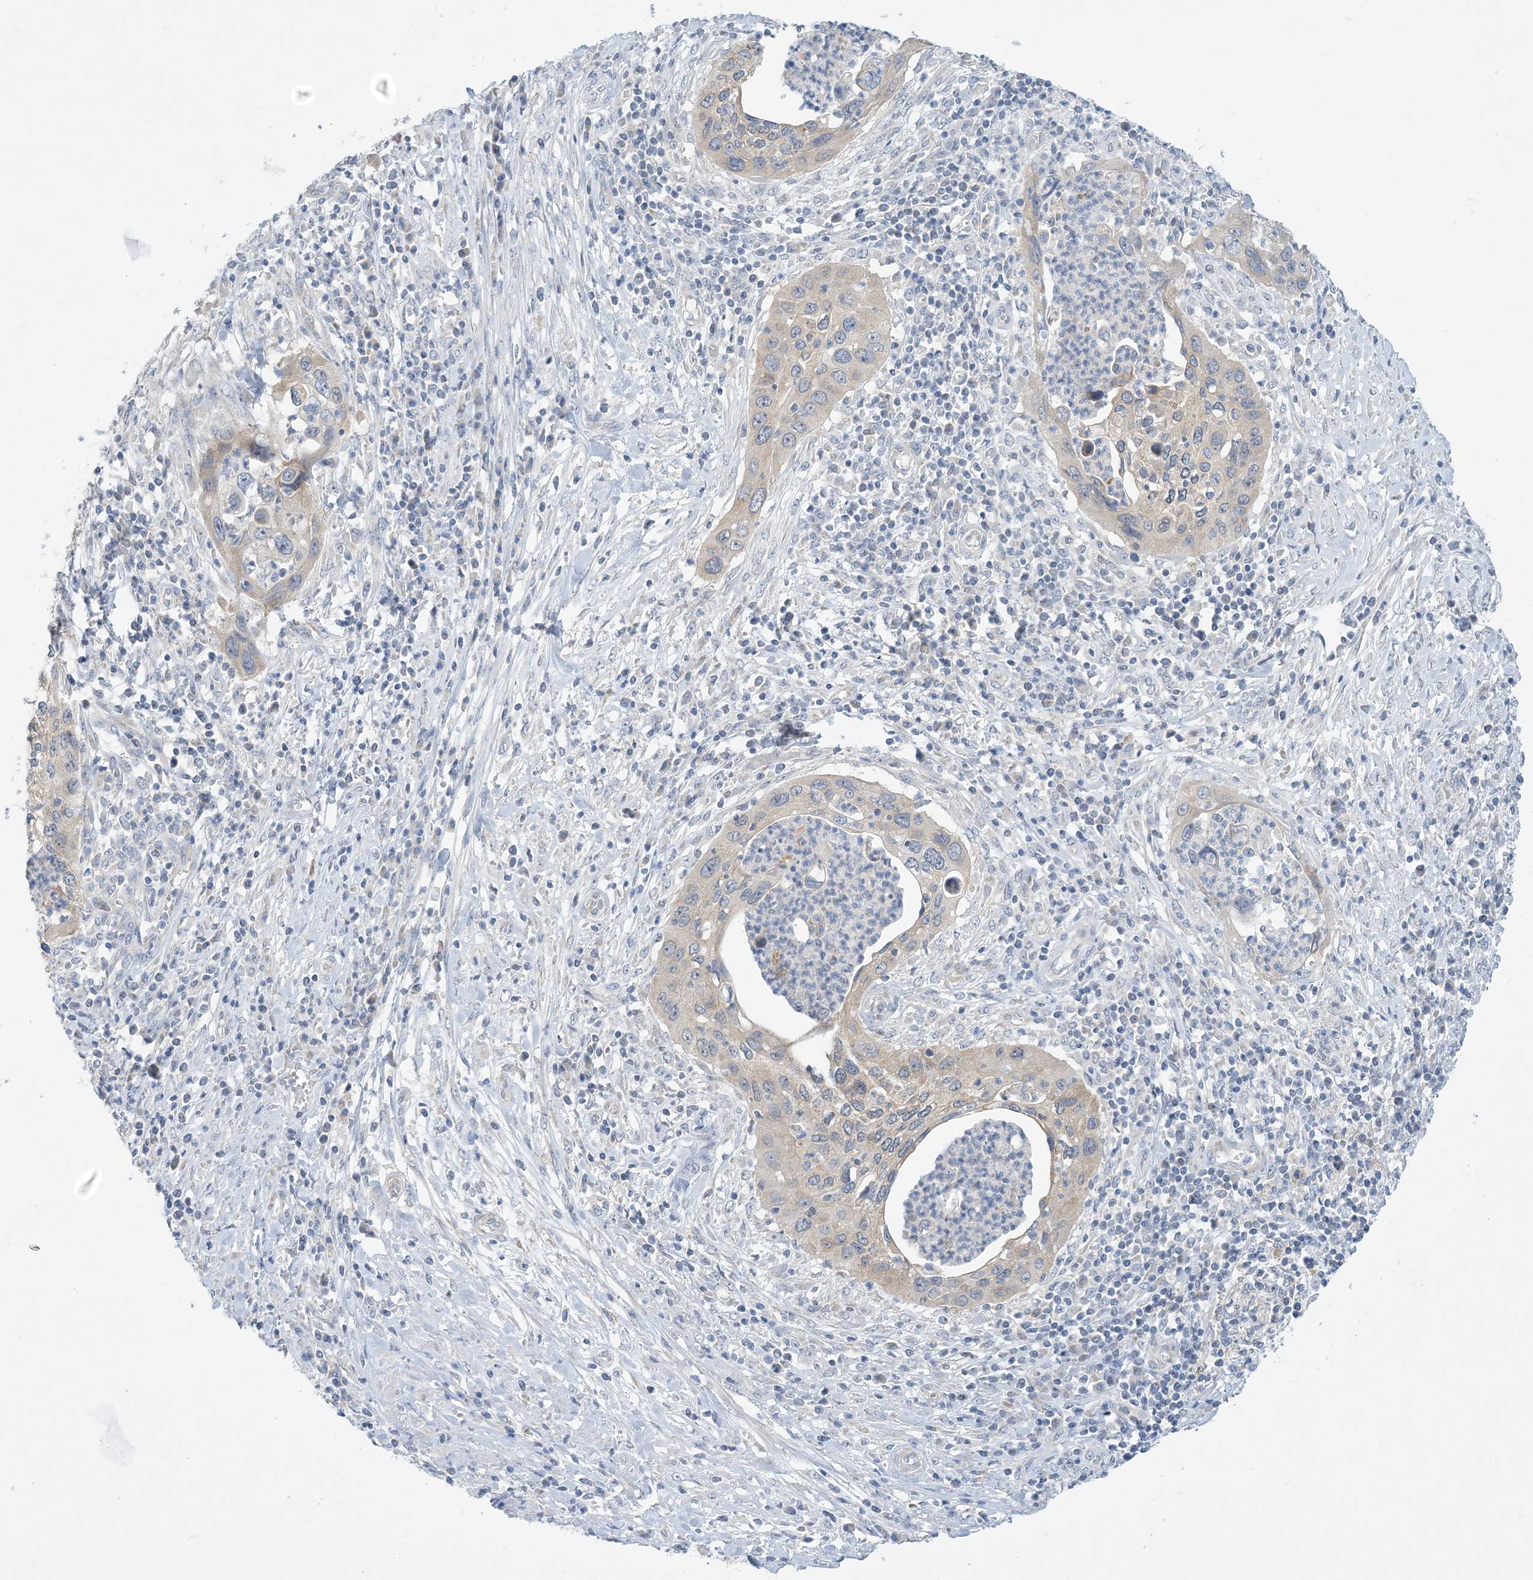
{"staining": {"intensity": "weak", "quantity": "<25%", "location": "cytoplasmic/membranous"}, "tissue": "cervical cancer", "cell_type": "Tumor cells", "image_type": "cancer", "snomed": [{"axis": "morphology", "description": "Squamous cell carcinoma, NOS"}, {"axis": "topography", "description": "Cervix"}], "caption": "Immunohistochemical staining of squamous cell carcinoma (cervical) exhibits no significant expression in tumor cells. The staining was performed using DAB to visualize the protein expression in brown, while the nuclei were stained in blue with hematoxylin (Magnification: 20x).", "gene": "MRPS18A", "patient": {"sex": "female", "age": 38}}